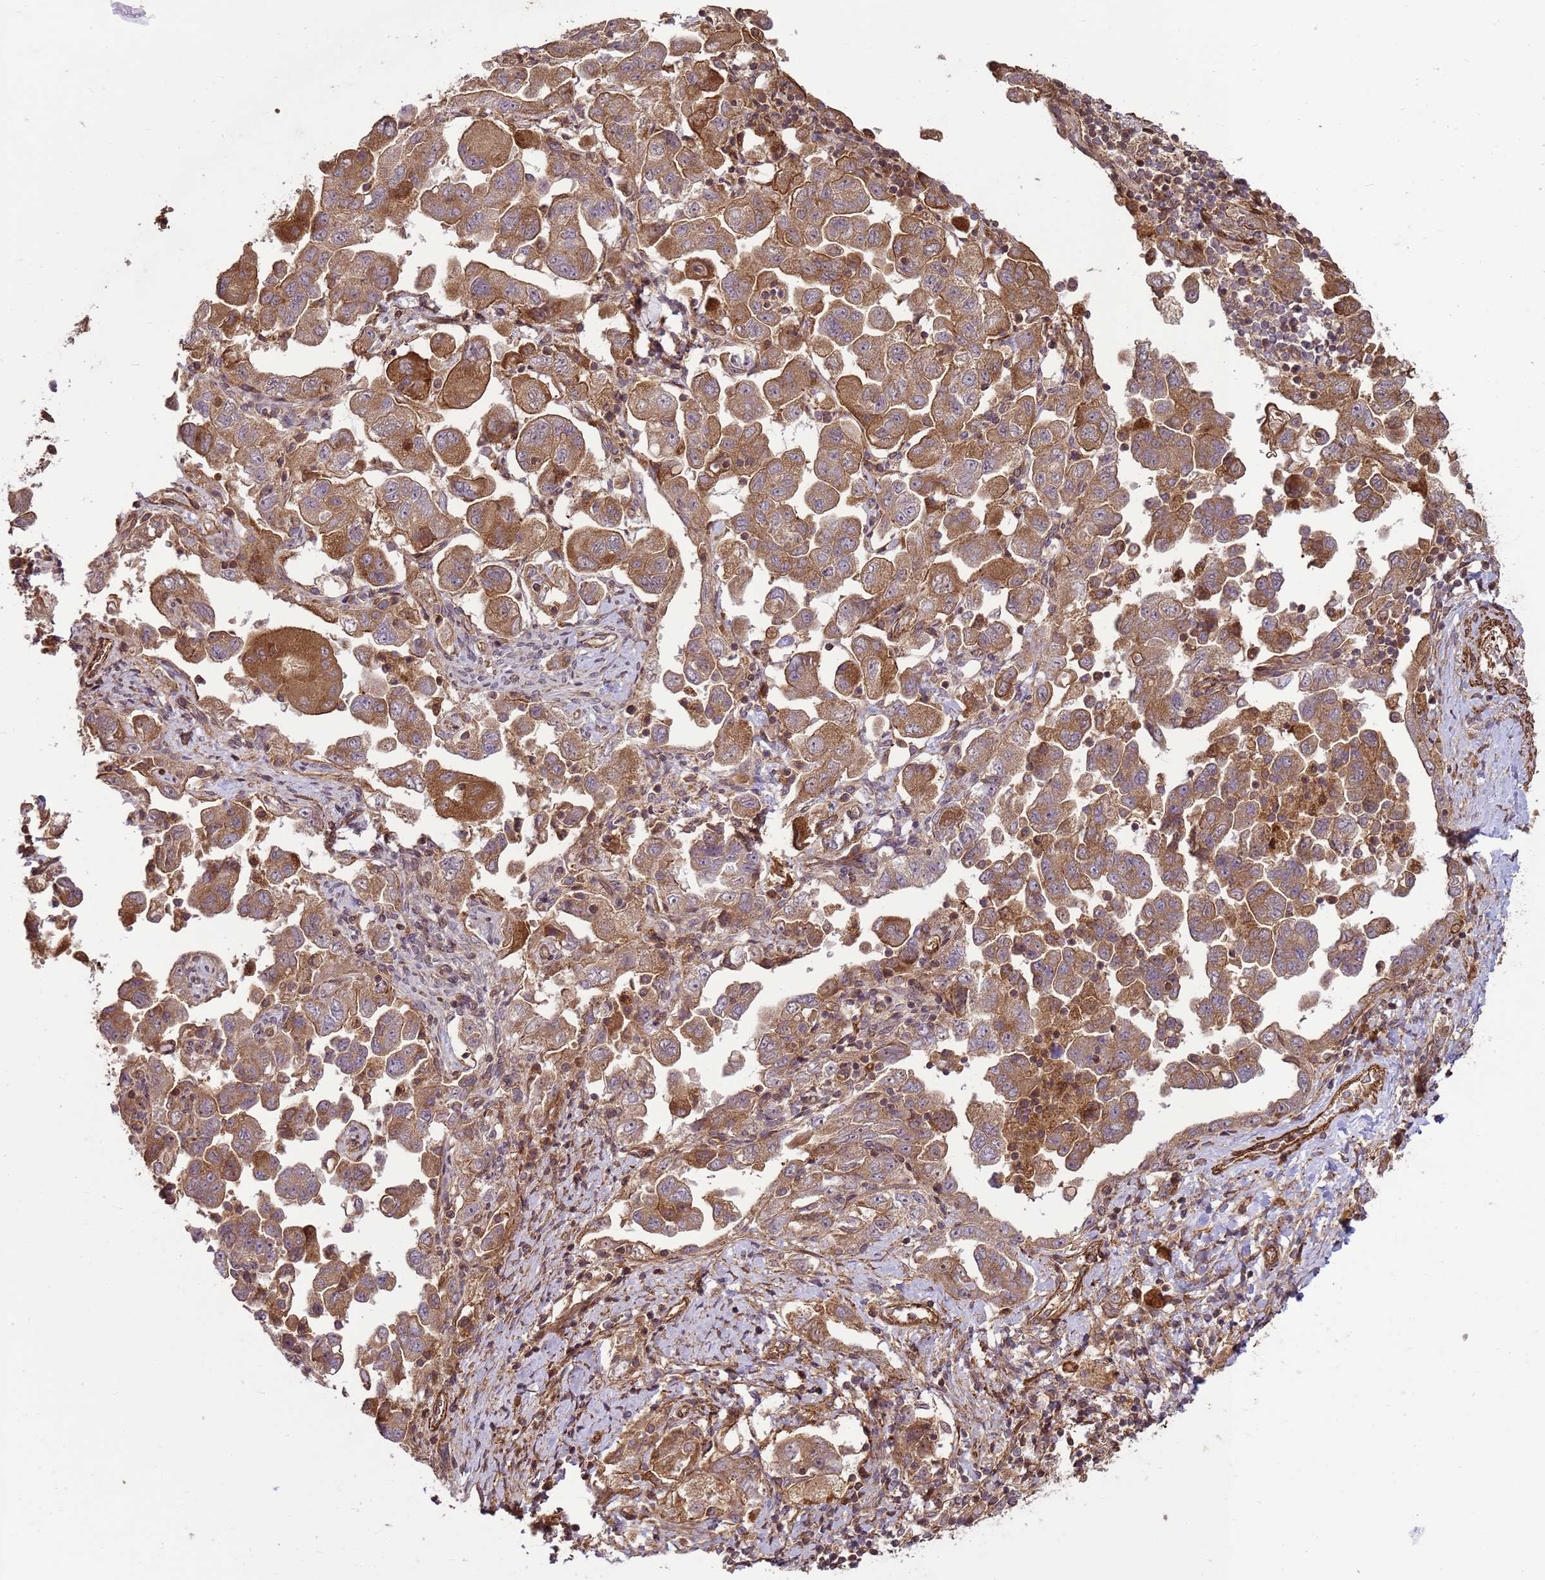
{"staining": {"intensity": "moderate", "quantity": ">75%", "location": "cytoplasmic/membranous"}, "tissue": "ovarian cancer", "cell_type": "Tumor cells", "image_type": "cancer", "snomed": [{"axis": "morphology", "description": "Carcinoma, NOS"}, {"axis": "morphology", "description": "Cystadenocarcinoma, serous, NOS"}, {"axis": "topography", "description": "Ovary"}], "caption": "The histopathology image shows a brown stain indicating the presence of a protein in the cytoplasmic/membranous of tumor cells in serous cystadenocarcinoma (ovarian).", "gene": "CNOT1", "patient": {"sex": "female", "age": 69}}